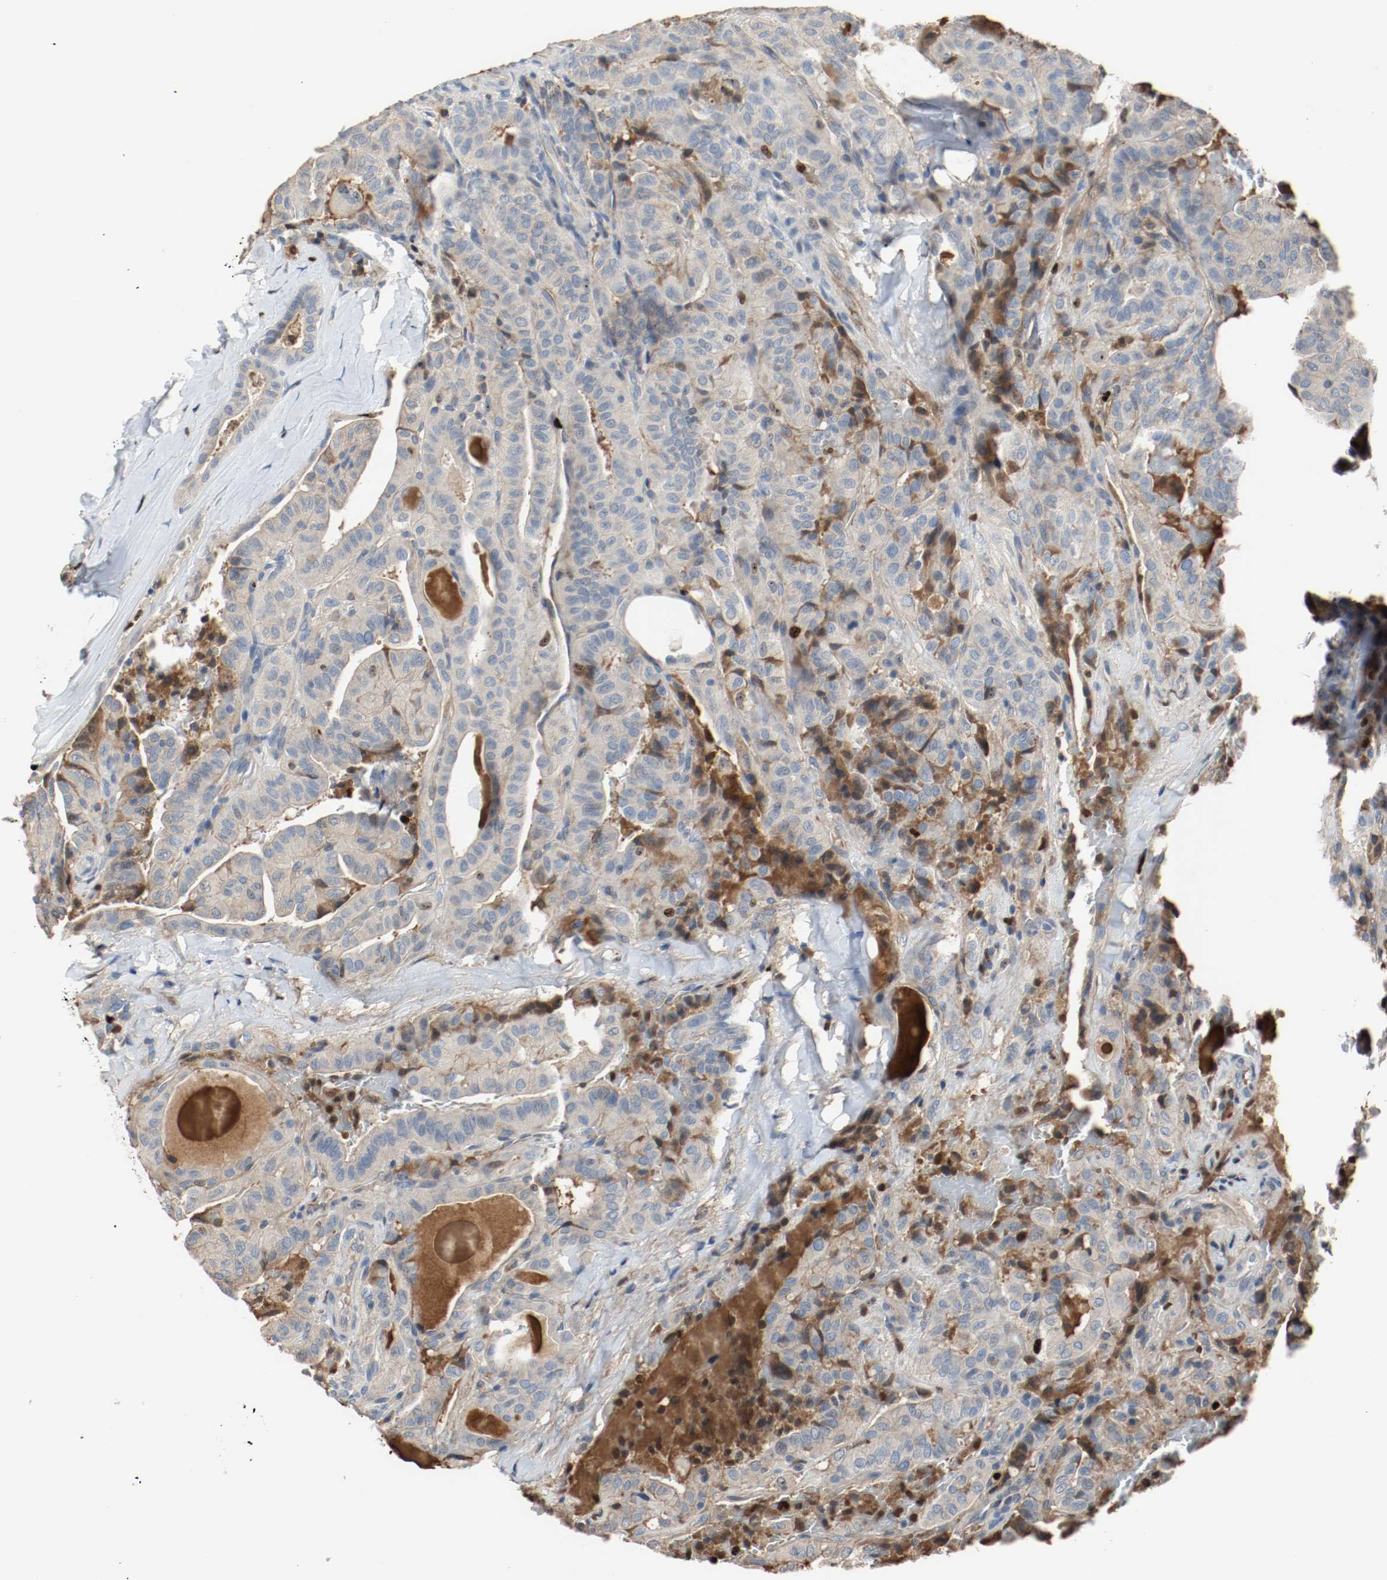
{"staining": {"intensity": "negative", "quantity": "none", "location": "none"}, "tissue": "thyroid cancer", "cell_type": "Tumor cells", "image_type": "cancer", "snomed": [{"axis": "morphology", "description": "Papillary adenocarcinoma, NOS"}, {"axis": "topography", "description": "Thyroid gland"}], "caption": "An IHC micrograph of thyroid cancer (papillary adenocarcinoma) is shown. There is no staining in tumor cells of thyroid cancer (papillary adenocarcinoma). (Brightfield microscopy of DAB (3,3'-diaminobenzidine) immunohistochemistry at high magnification).", "gene": "BLK", "patient": {"sex": "male", "age": 77}}